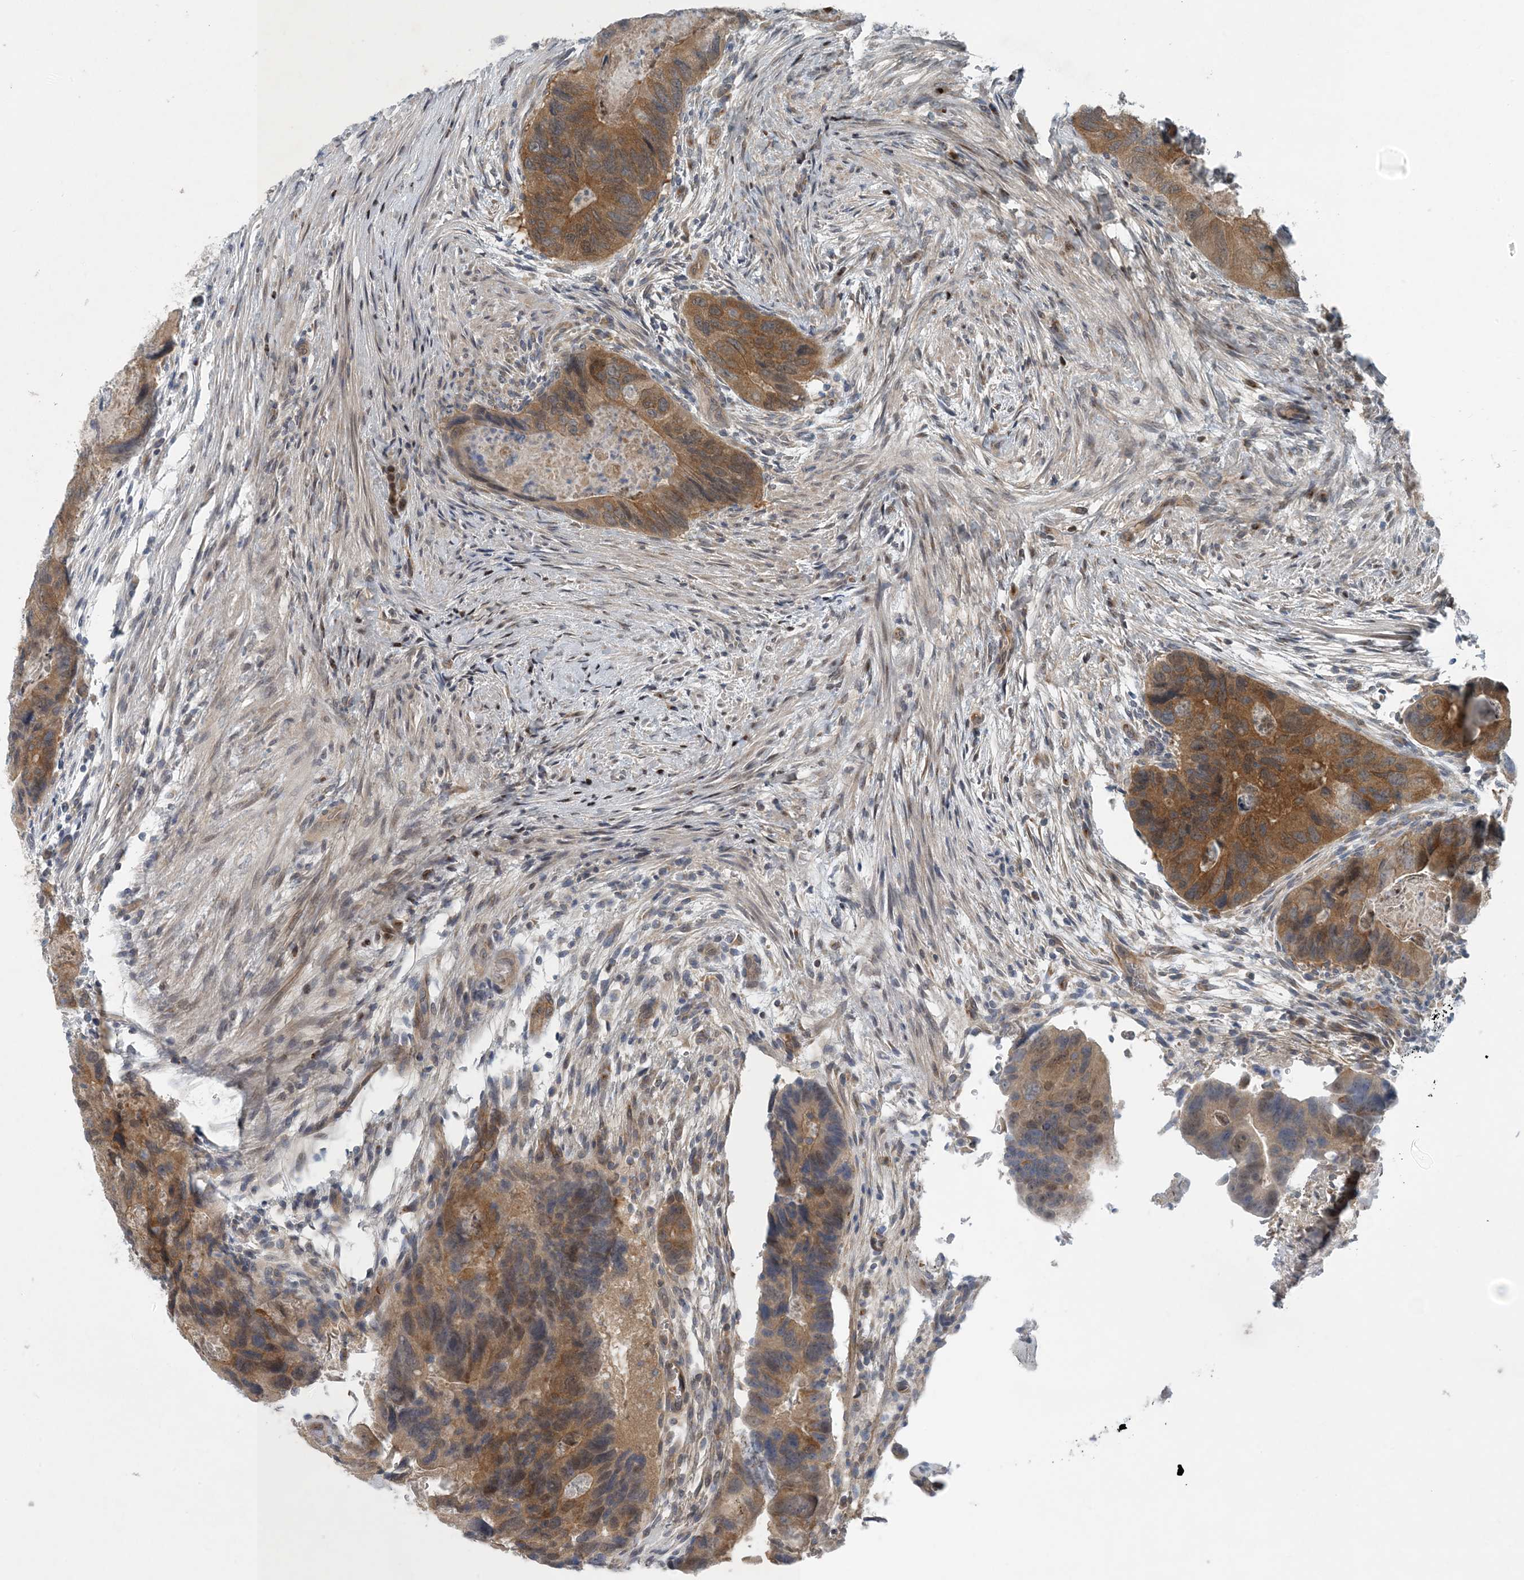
{"staining": {"intensity": "moderate", "quantity": ">75%", "location": "cytoplasmic/membranous"}, "tissue": "colorectal cancer", "cell_type": "Tumor cells", "image_type": "cancer", "snomed": [{"axis": "morphology", "description": "Adenocarcinoma, NOS"}, {"axis": "topography", "description": "Rectum"}], "caption": "About >75% of tumor cells in human adenocarcinoma (colorectal) reveal moderate cytoplasmic/membranous protein positivity as visualized by brown immunohistochemical staining.", "gene": "HIKESHI", "patient": {"sex": "male", "age": 63}}